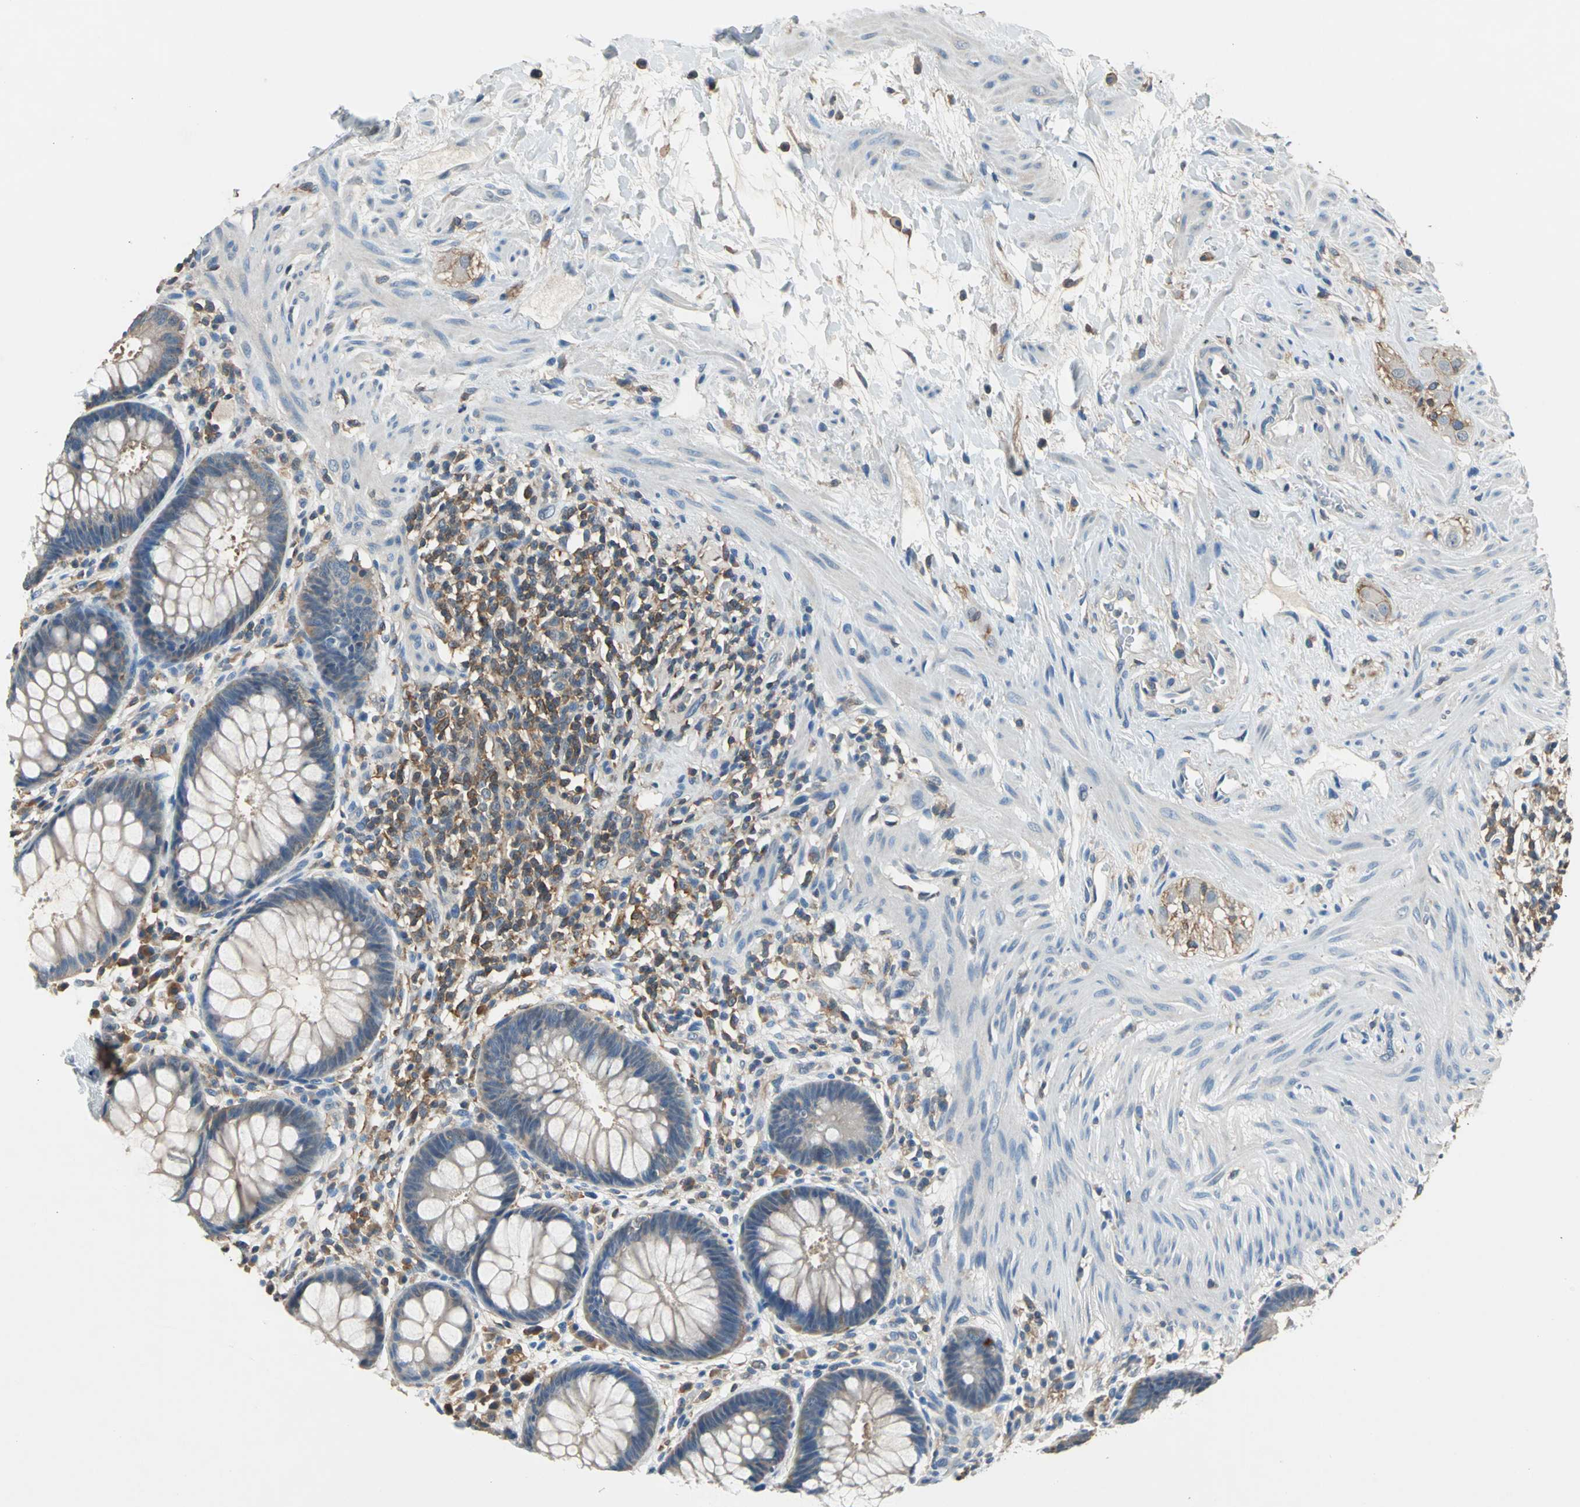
{"staining": {"intensity": "weak", "quantity": ">75%", "location": "cytoplasmic/membranous"}, "tissue": "rectum", "cell_type": "Glandular cells", "image_type": "normal", "snomed": [{"axis": "morphology", "description": "Normal tissue, NOS"}, {"axis": "topography", "description": "Rectum"}], "caption": "IHC micrograph of unremarkable rectum stained for a protein (brown), which reveals low levels of weak cytoplasmic/membranous expression in about >75% of glandular cells.", "gene": "PRKCA", "patient": {"sex": "female", "age": 46}}